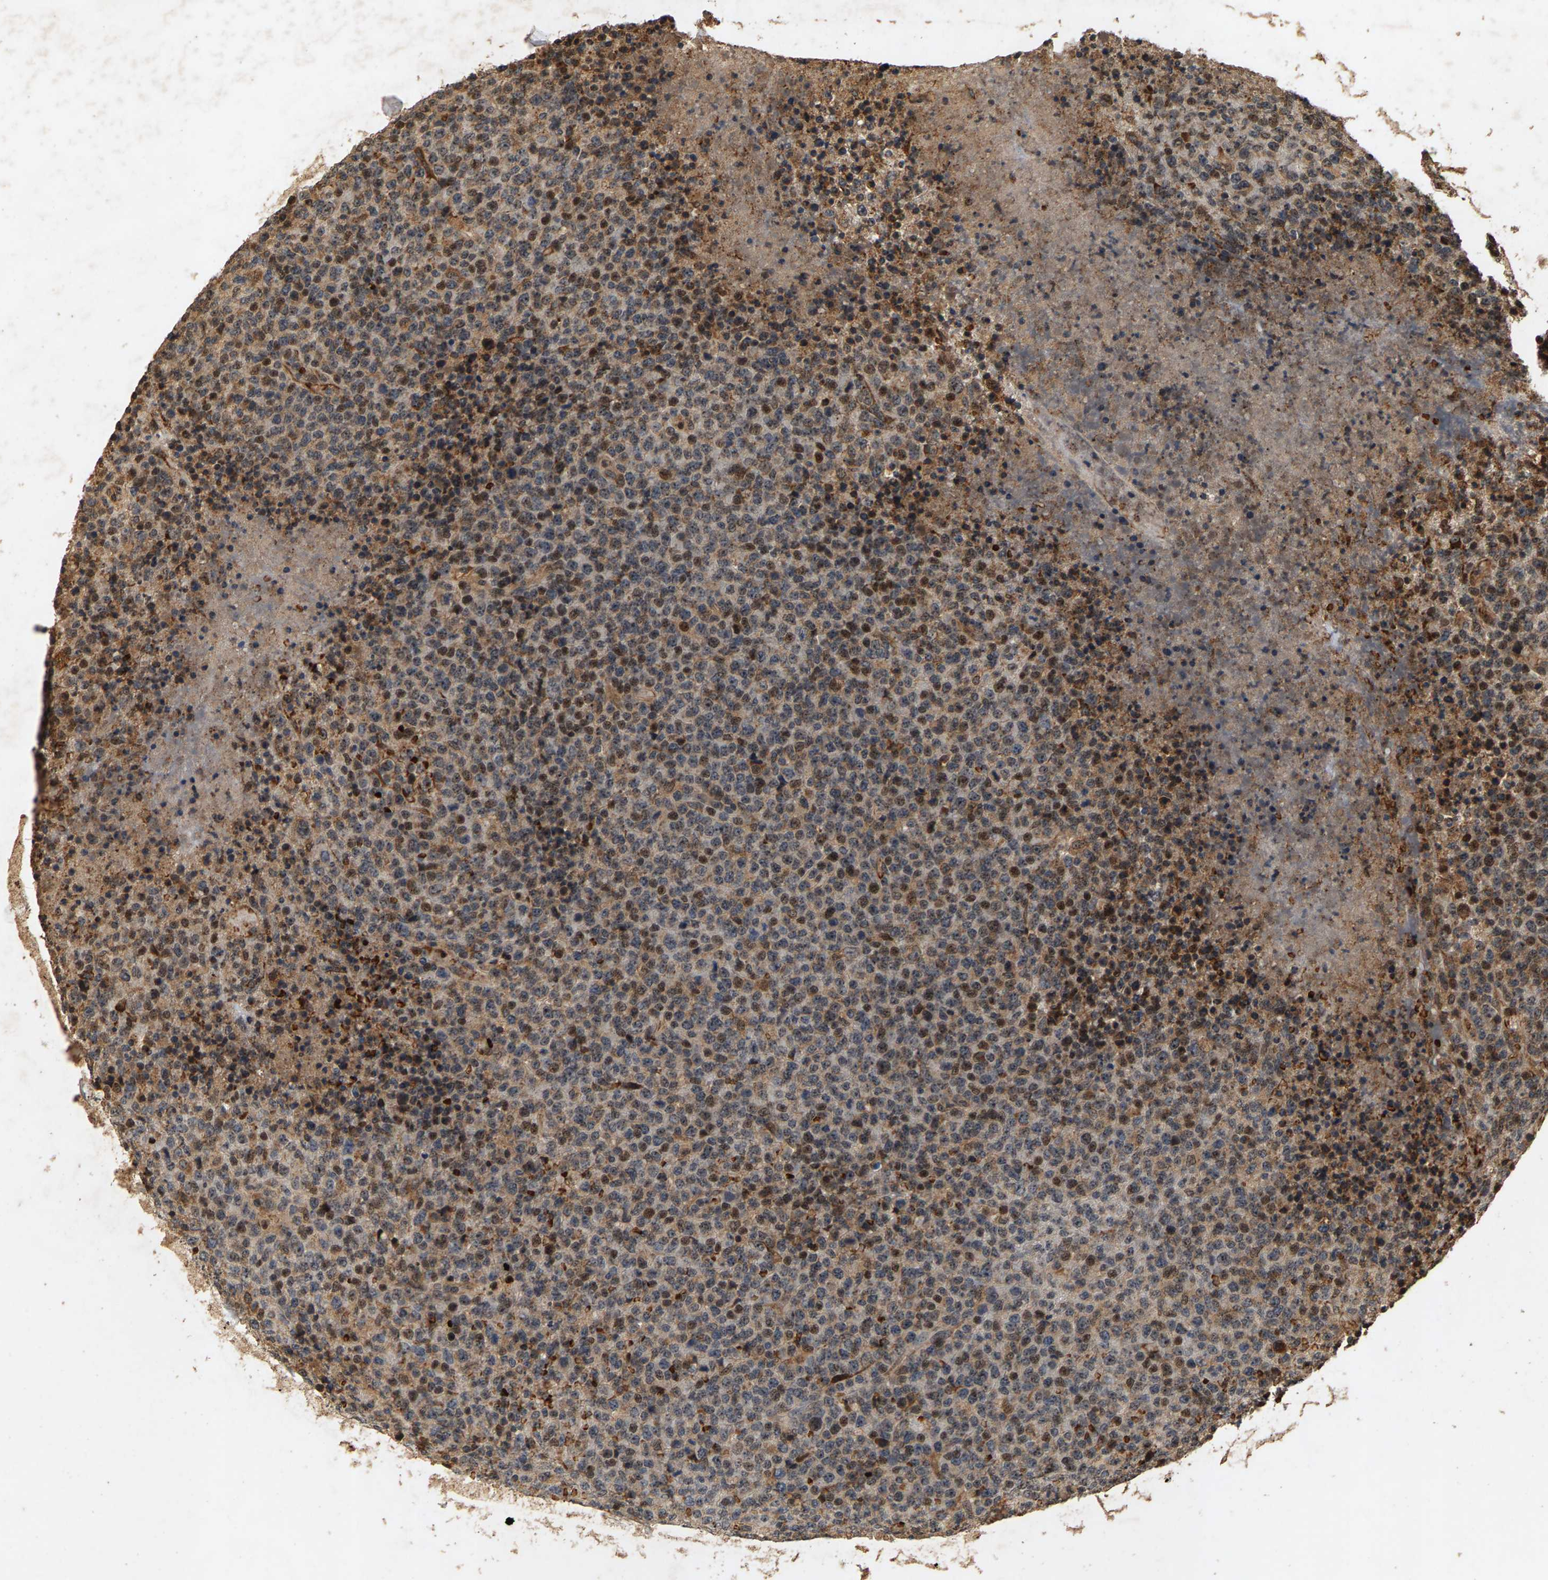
{"staining": {"intensity": "moderate", "quantity": "25%-75%", "location": "nuclear"}, "tissue": "lymphoma", "cell_type": "Tumor cells", "image_type": "cancer", "snomed": [{"axis": "morphology", "description": "Malignant lymphoma, non-Hodgkin's type, High grade"}, {"axis": "topography", "description": "Lymph node"}], "caption": "Immunohistochemical staining of human lymphoma displays moderate nuclear protein staining in approximately 25%-75% of tumor cells. (Brightfield microscopy of DAB IHC at high magnification).", "gene": "CIDEC", "patient": {"sex": "male", "age": 13}}